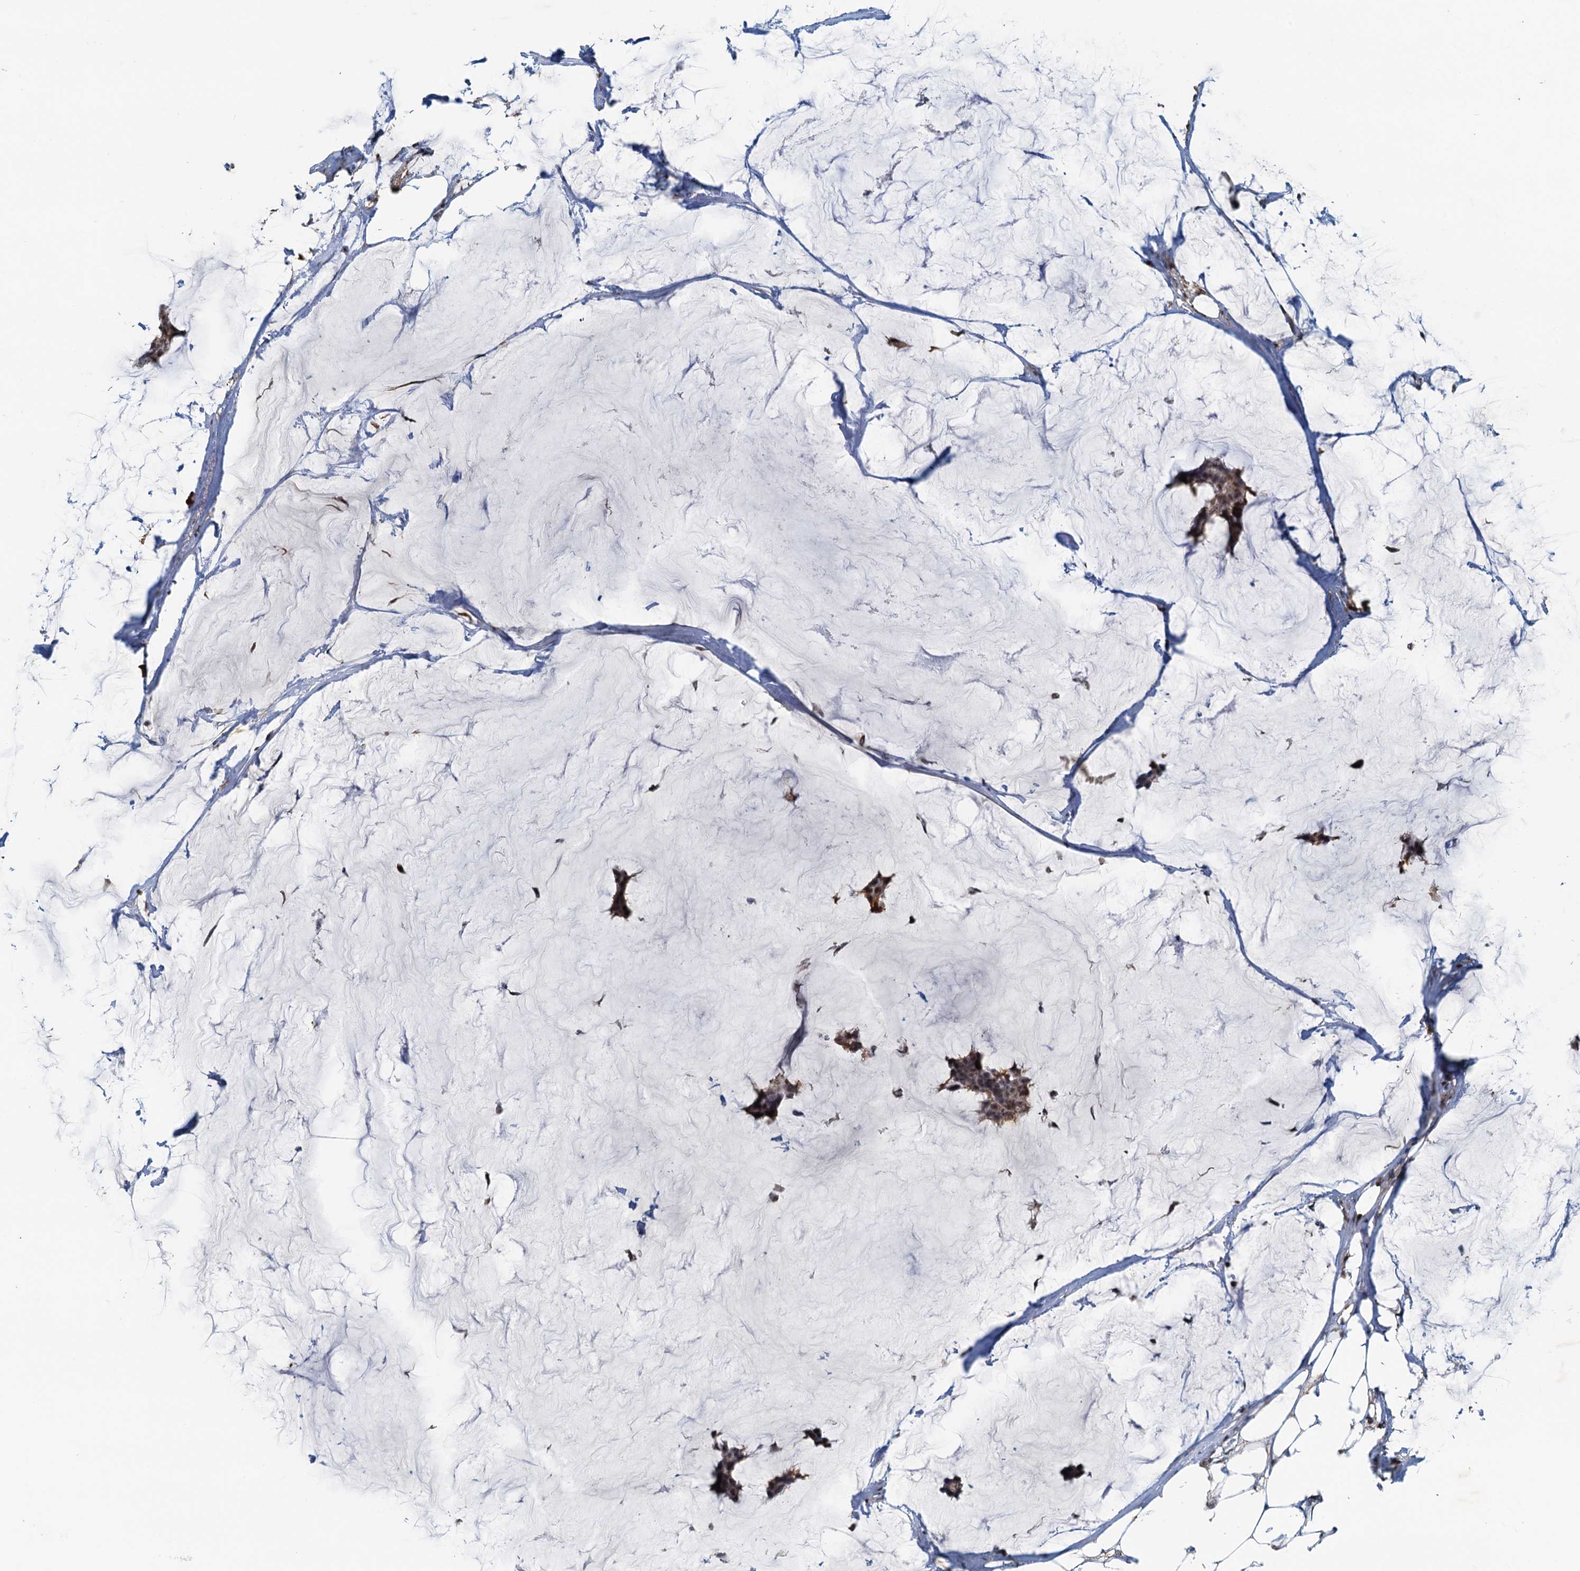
{"staining": {"intensity": "weak", "quantity": "25%-75%", "location": "cytoplasmic/membranous,nuclear"}, "tissue": "breast cancer", "cell_type": "Tumor cells", "image_type": "cancer", "snomed": [{"axis": "morphology", "description": "Duct carcinoma"}, {"axis": "topography", "description": "Breast"}], "caption": "The micrograph shows staining of breast cancer (invasive ductal carcinoma), revealing weak cytoplasmic/membranous and nuclear protein expression (brown color) within tumor cells.", "gene": "SPINDOC", "patient": {"sex": "female", "age": 93}}